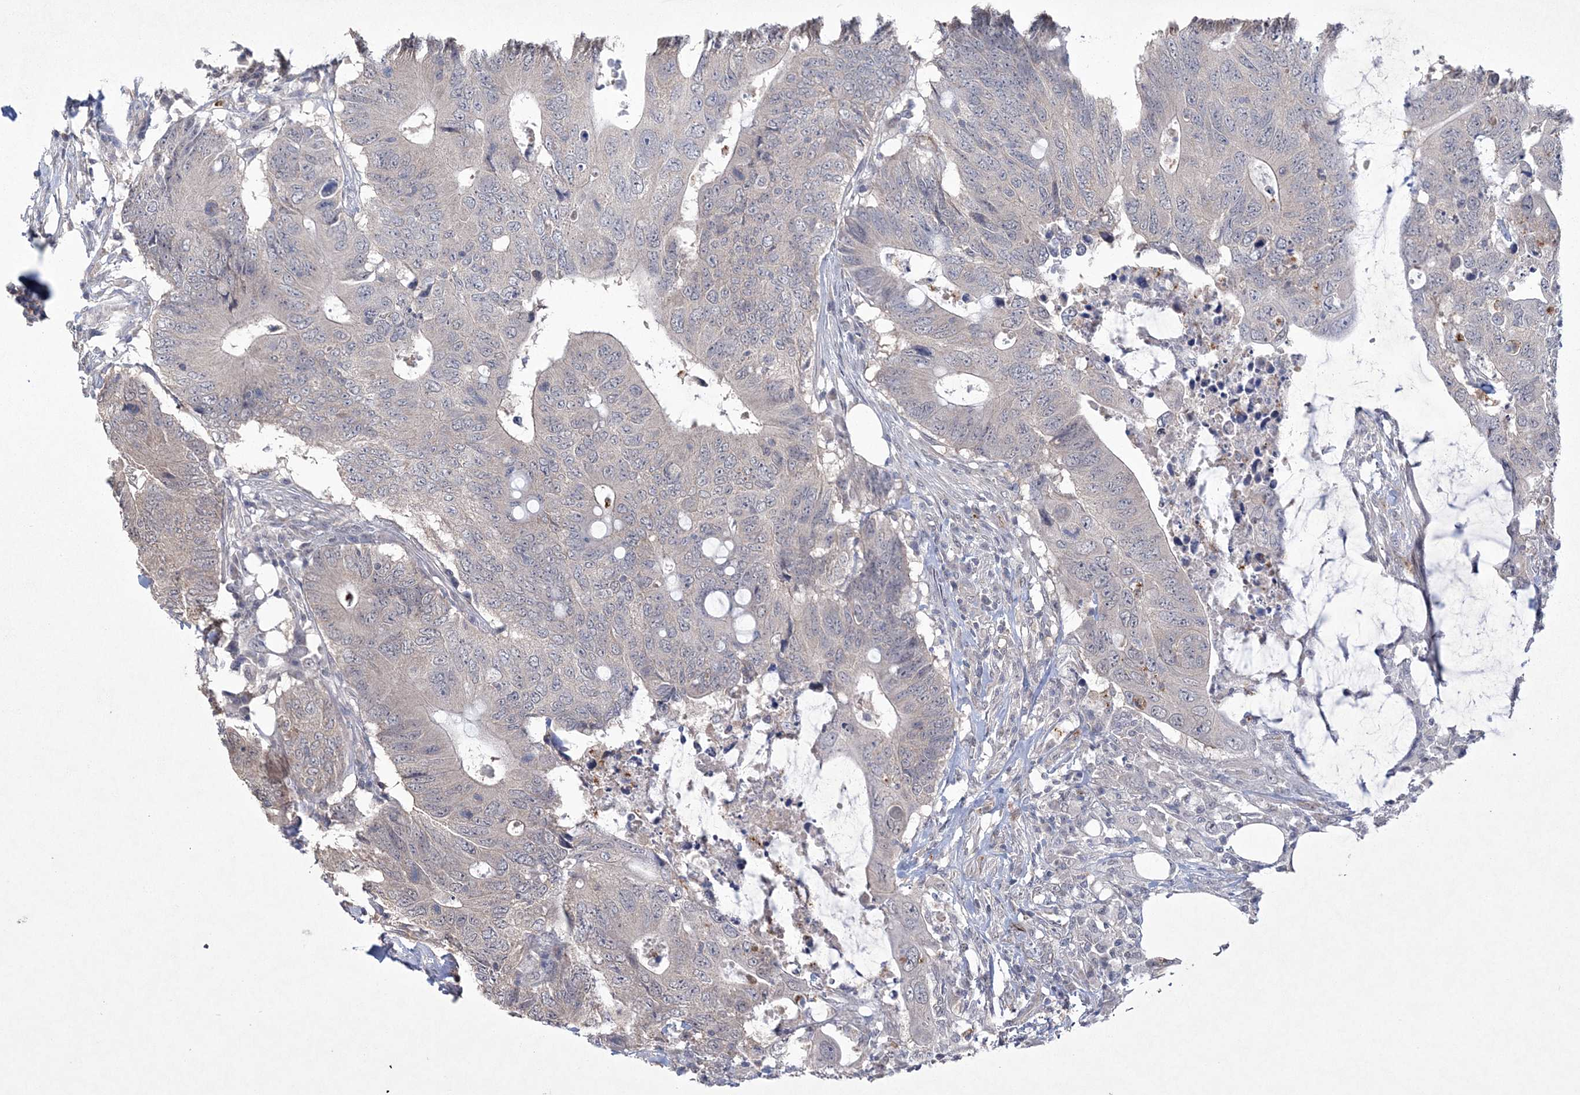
{"staining": {"intensity": "negative", "quantity": "none", "location": "none"}, "tissue": "colorectal cancer", "cell_type": "Tumor cells", "image_type": "cancer", "snomed": [{"axis": "morphology", "description": "Adenocarcinoma, NOS"}, {"axis": "topography", "description": "Colon"}], "caption": "Image shows no protein positivity in tumor cells of colorectal cancer (adenocarcinoma) tissue.", "gene": "DPCD", "patient": {"sex": "male", "age": 71}}